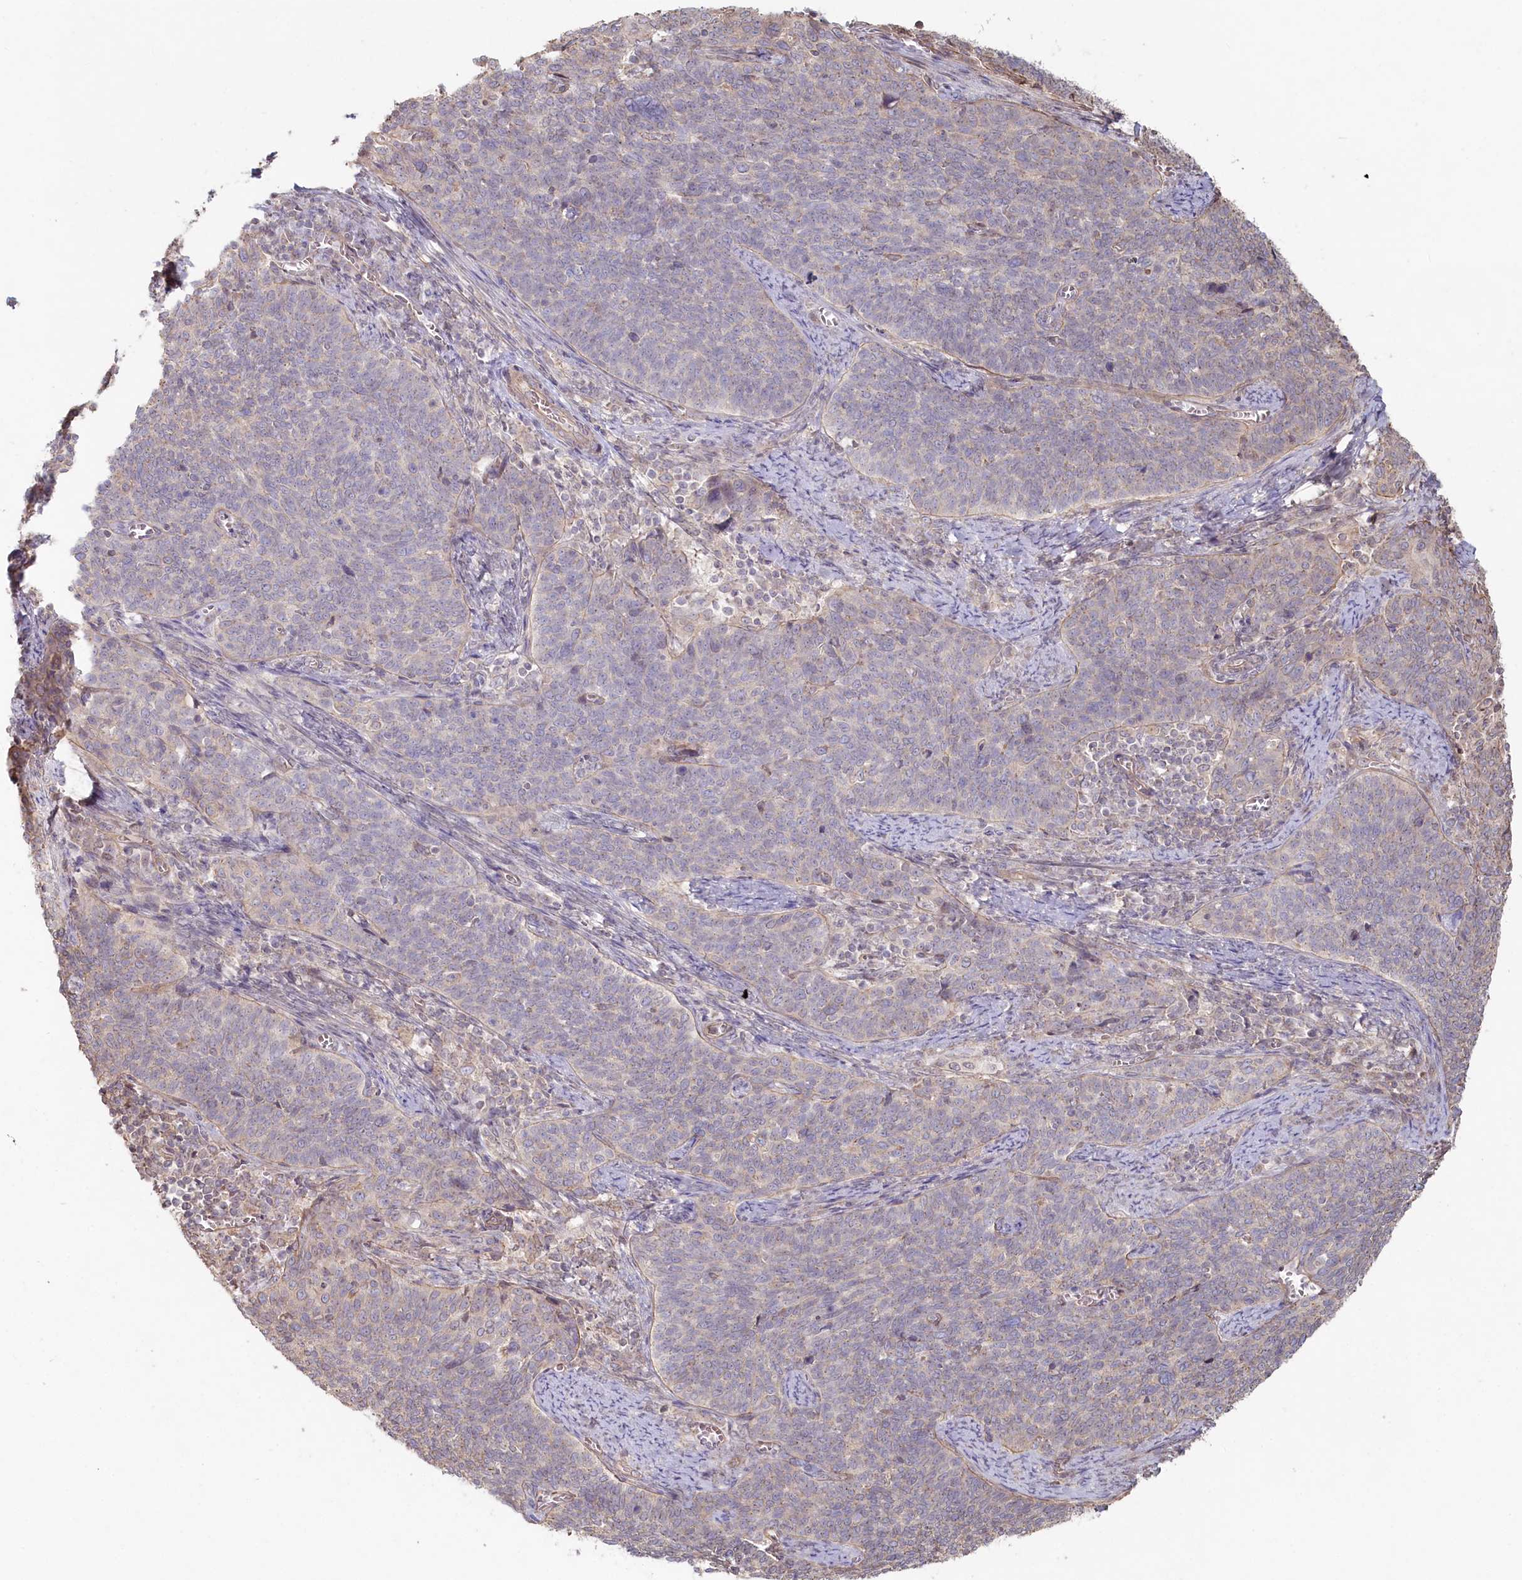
{"staining": {"intensity": "negative", "quantity": "none", "location": "none"}, "tissue": "cervical cancer", "cell_type": "Tumor cells", "image_type": "cancer", "snomed": [{"axis": "morphology", "description": "Squamous cell carcinoma, NOS"}, {"axis": "topography", "description": "Cervix"}], "caption": "Immunohistochemistry micrograph of cervical cancer (squamous cell carcinoma) stained for a protein (brown), which displays no positivity in tumor cells. (DAB IHC with hematoxylin counter stain).", "gene": "TCHP", "patient": {"sex": "female", "age": 39}}